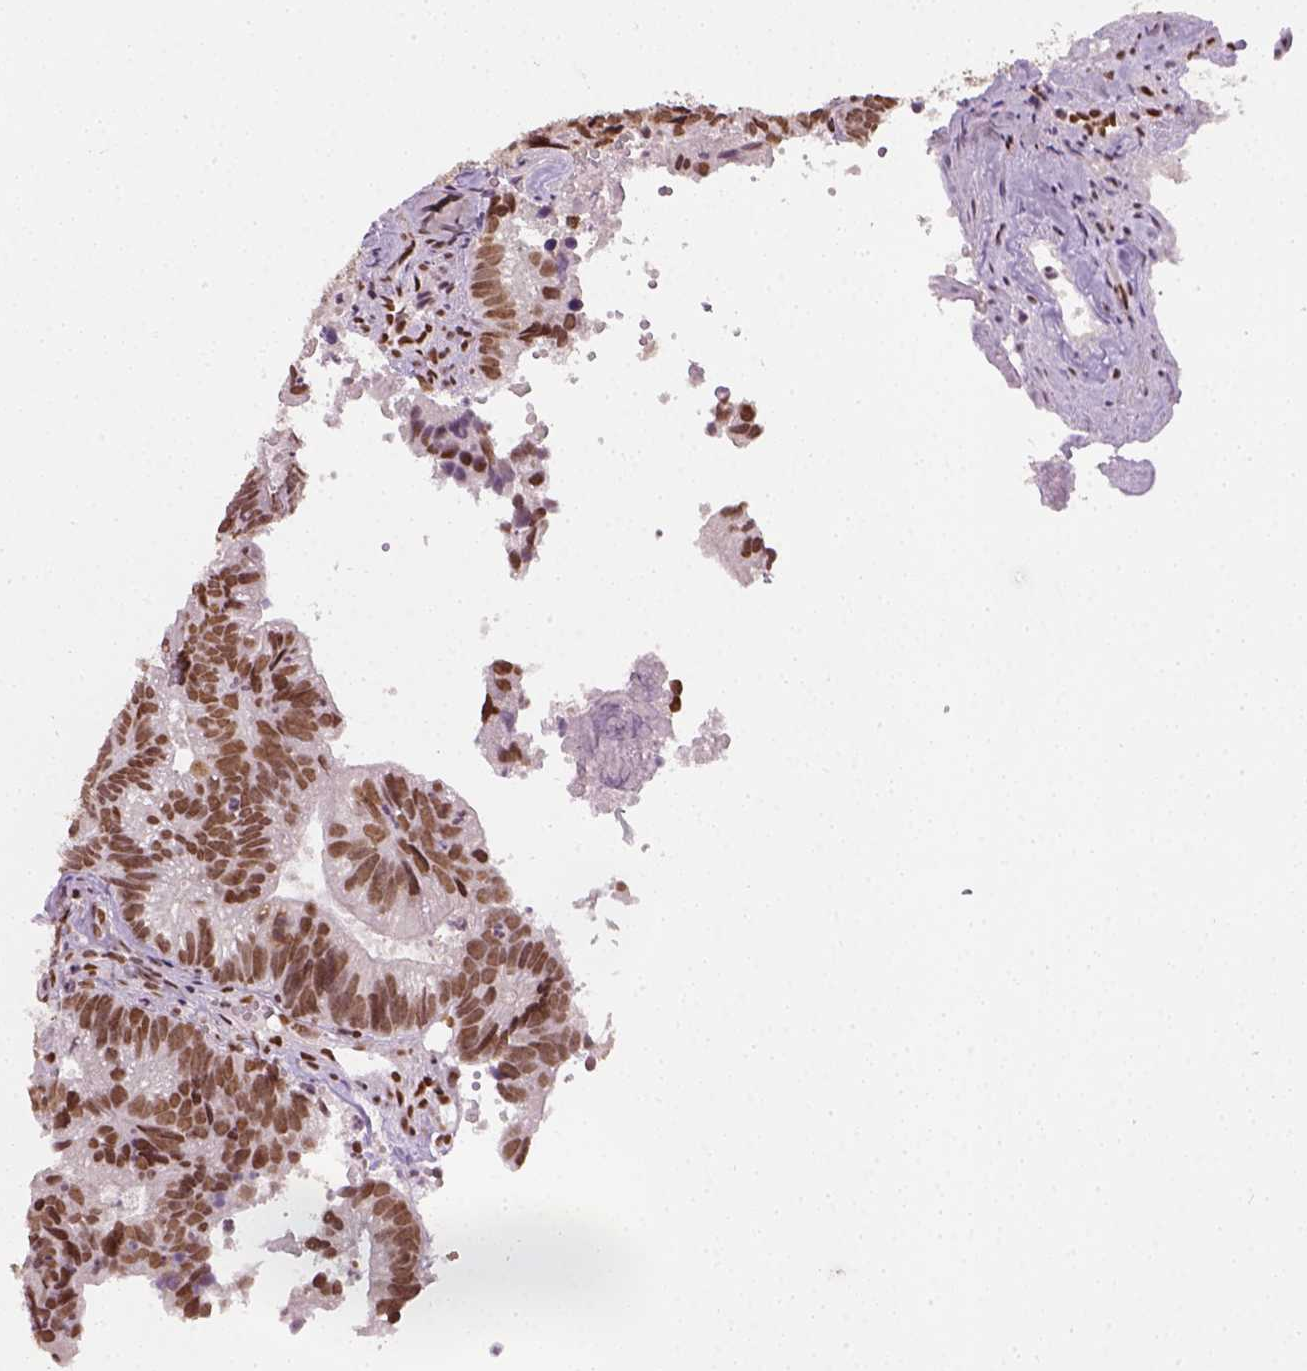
{"staining": {"intensity": "moderate", "quantity": ">75%", "location": "nuclear"}, "tissue": "head and neck cancer", "cell_type": "Tumor cells", "image_type": "cancer", "snomed": [{"axis": "morphology", "description": "Adenocarcinoma, NOS"}, {"axis": "topography", "description": "Head-Neck"}], "caption": "Protein analysis of head and neck cancer tissue shows moderate nuclear positivity in approximately >75% of tumor cells.", "gene": "FANCE", "patient": {"sex": "male", "age": 62}}